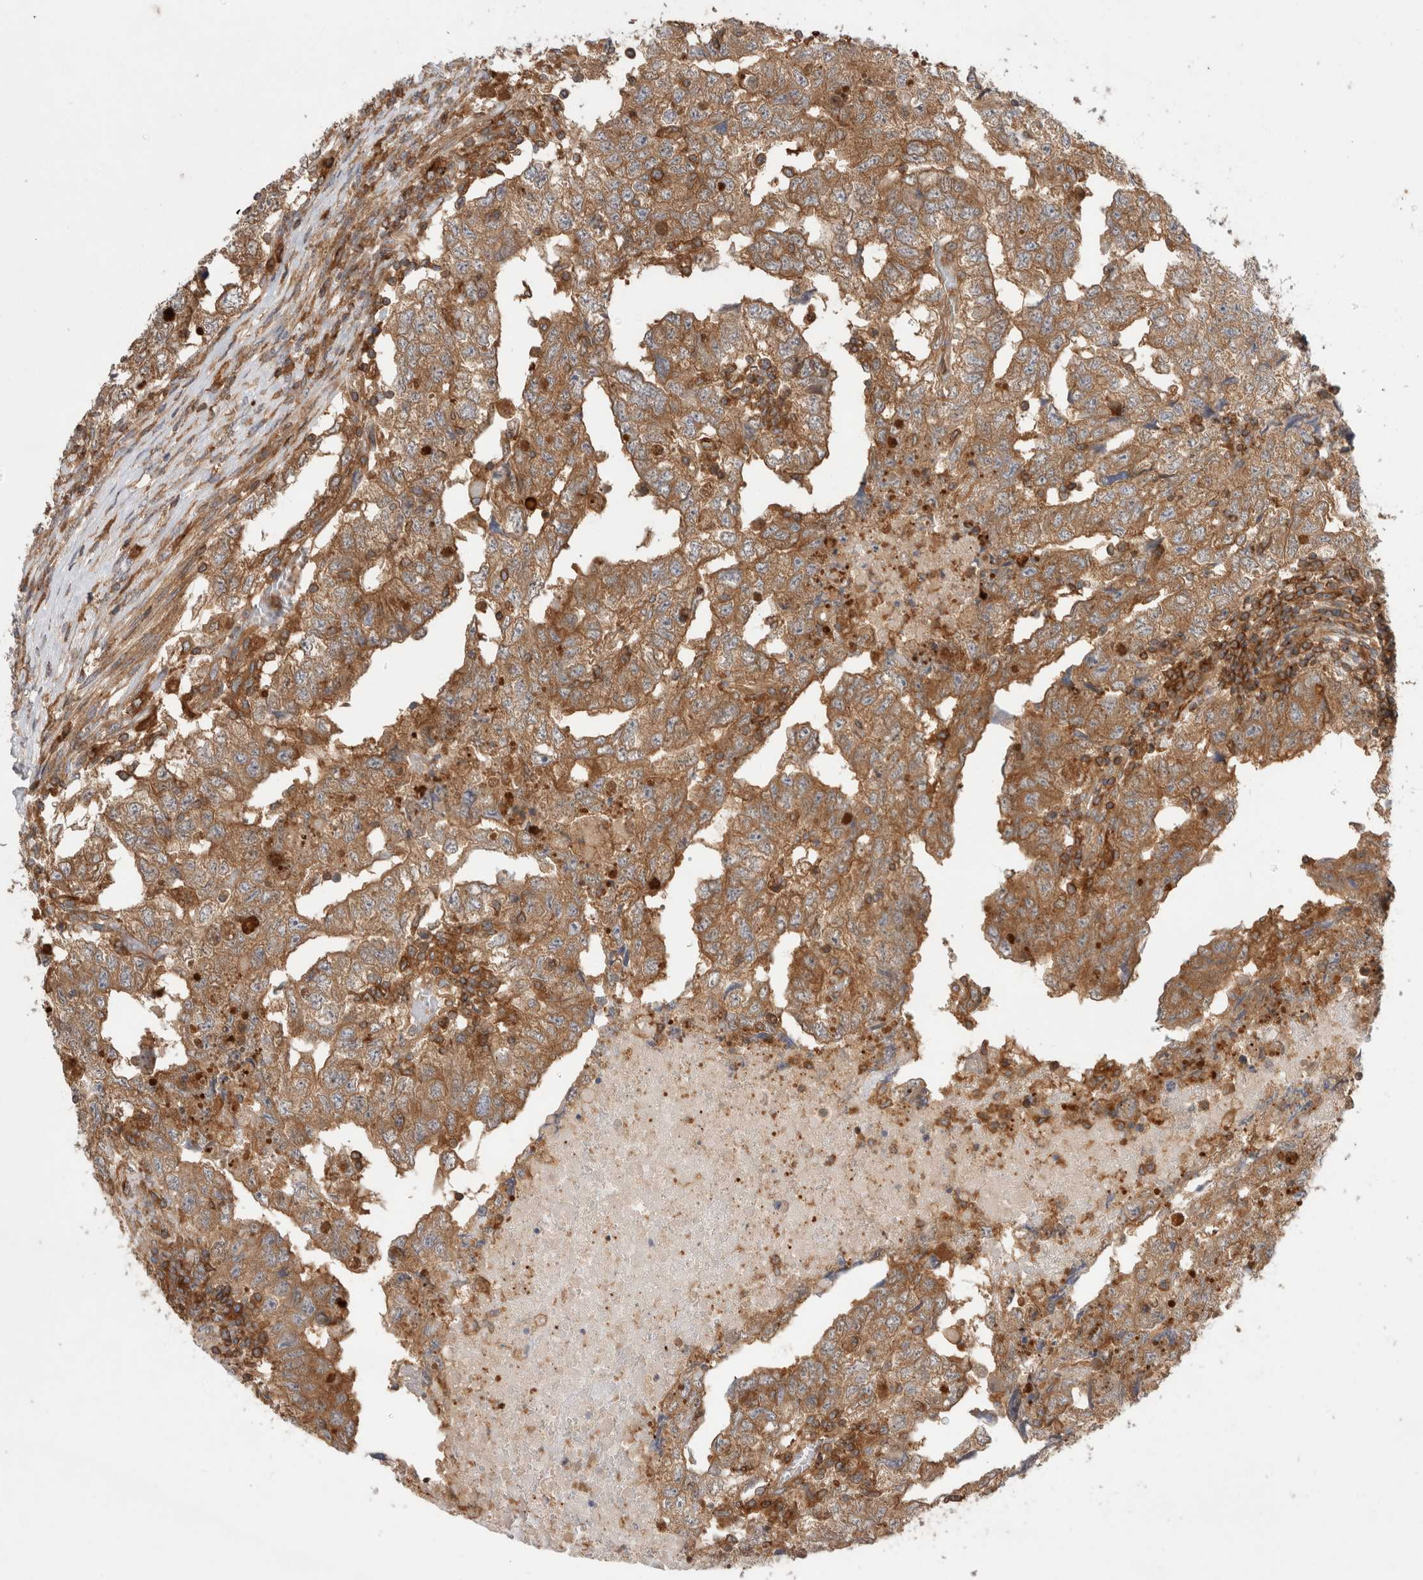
{"staining": {"intensity": "moderate", "quantity": ">75%", "location": "cytoplasmic/membranous"}, "tissue": "testis cancer", "cell_type": "Tumor cells", "image_type": "cancer", "snomed": [{"axis": "morphology", "description": "Carcinoma, Embryonal, NOS"}, {"axis": "topography", "description": "Testis"}], "caption": "Testis cancer stained with a protein marker demonstrates moderate staining in tumor cells.", "gene": "KLHL14", "patient": {"sex": "male", "age": 36}}